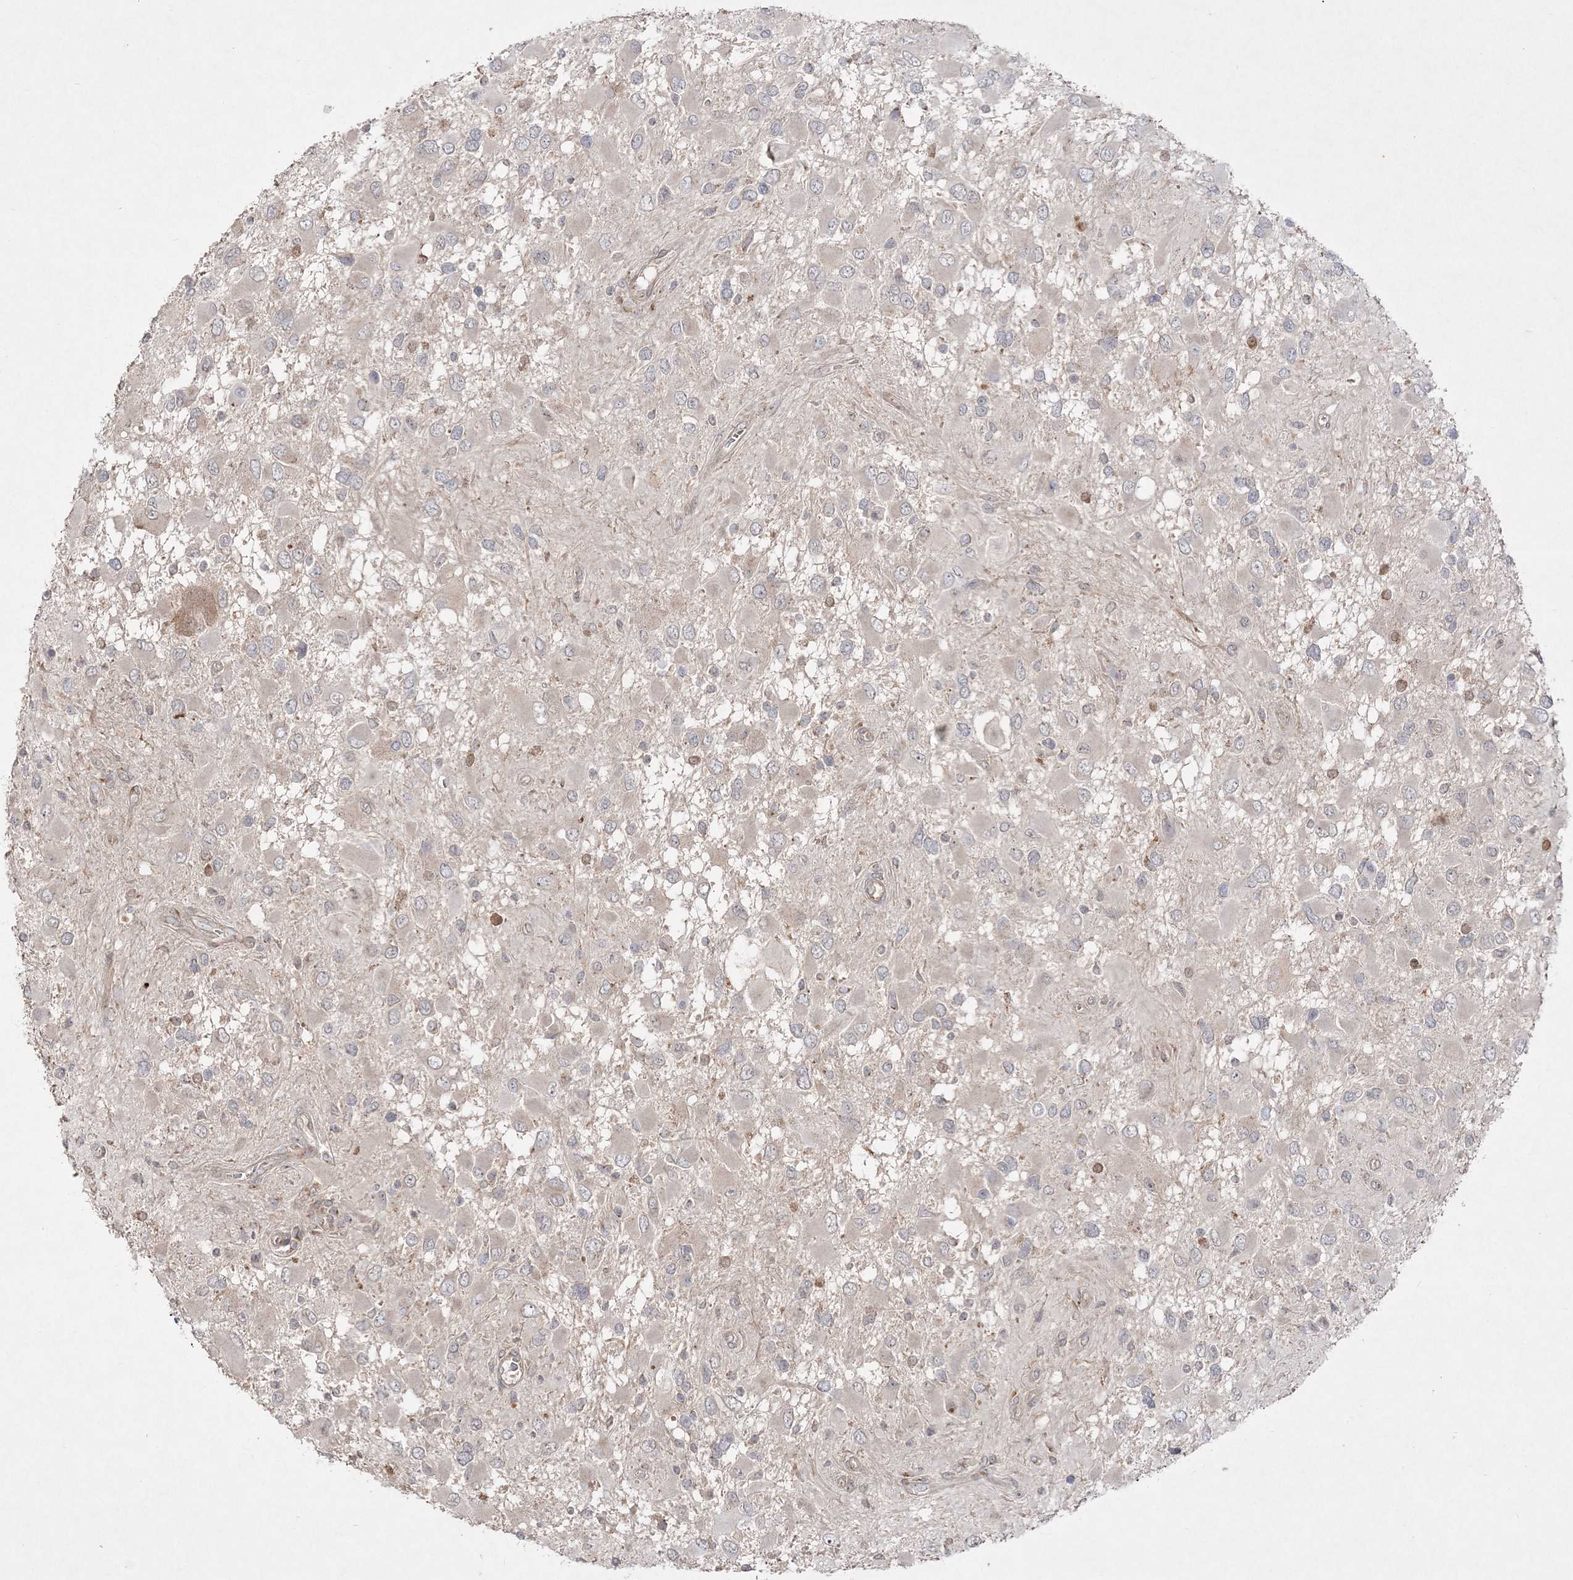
{"staining": {"intensity": "negative", "quantity": "none", "location": "none"}, "tissue": "glioma", "cell_type": "Tumor cells", "image_type": "cancer", "snomed": [{"axis": "morphology", "description": "Glioma, malignant, High grade"}, {"axis": "topography", "description": "Brain"}], "caption": "Immunohistochemistry (IHC) image of neoplastic tissue: human glioma stained with DAB (3,3'-diaminobenzidine) demonstrates no significant protein expression in tumor cells.", "gene": "CLNK", "patient": {"sex": "male", "age": 53}}